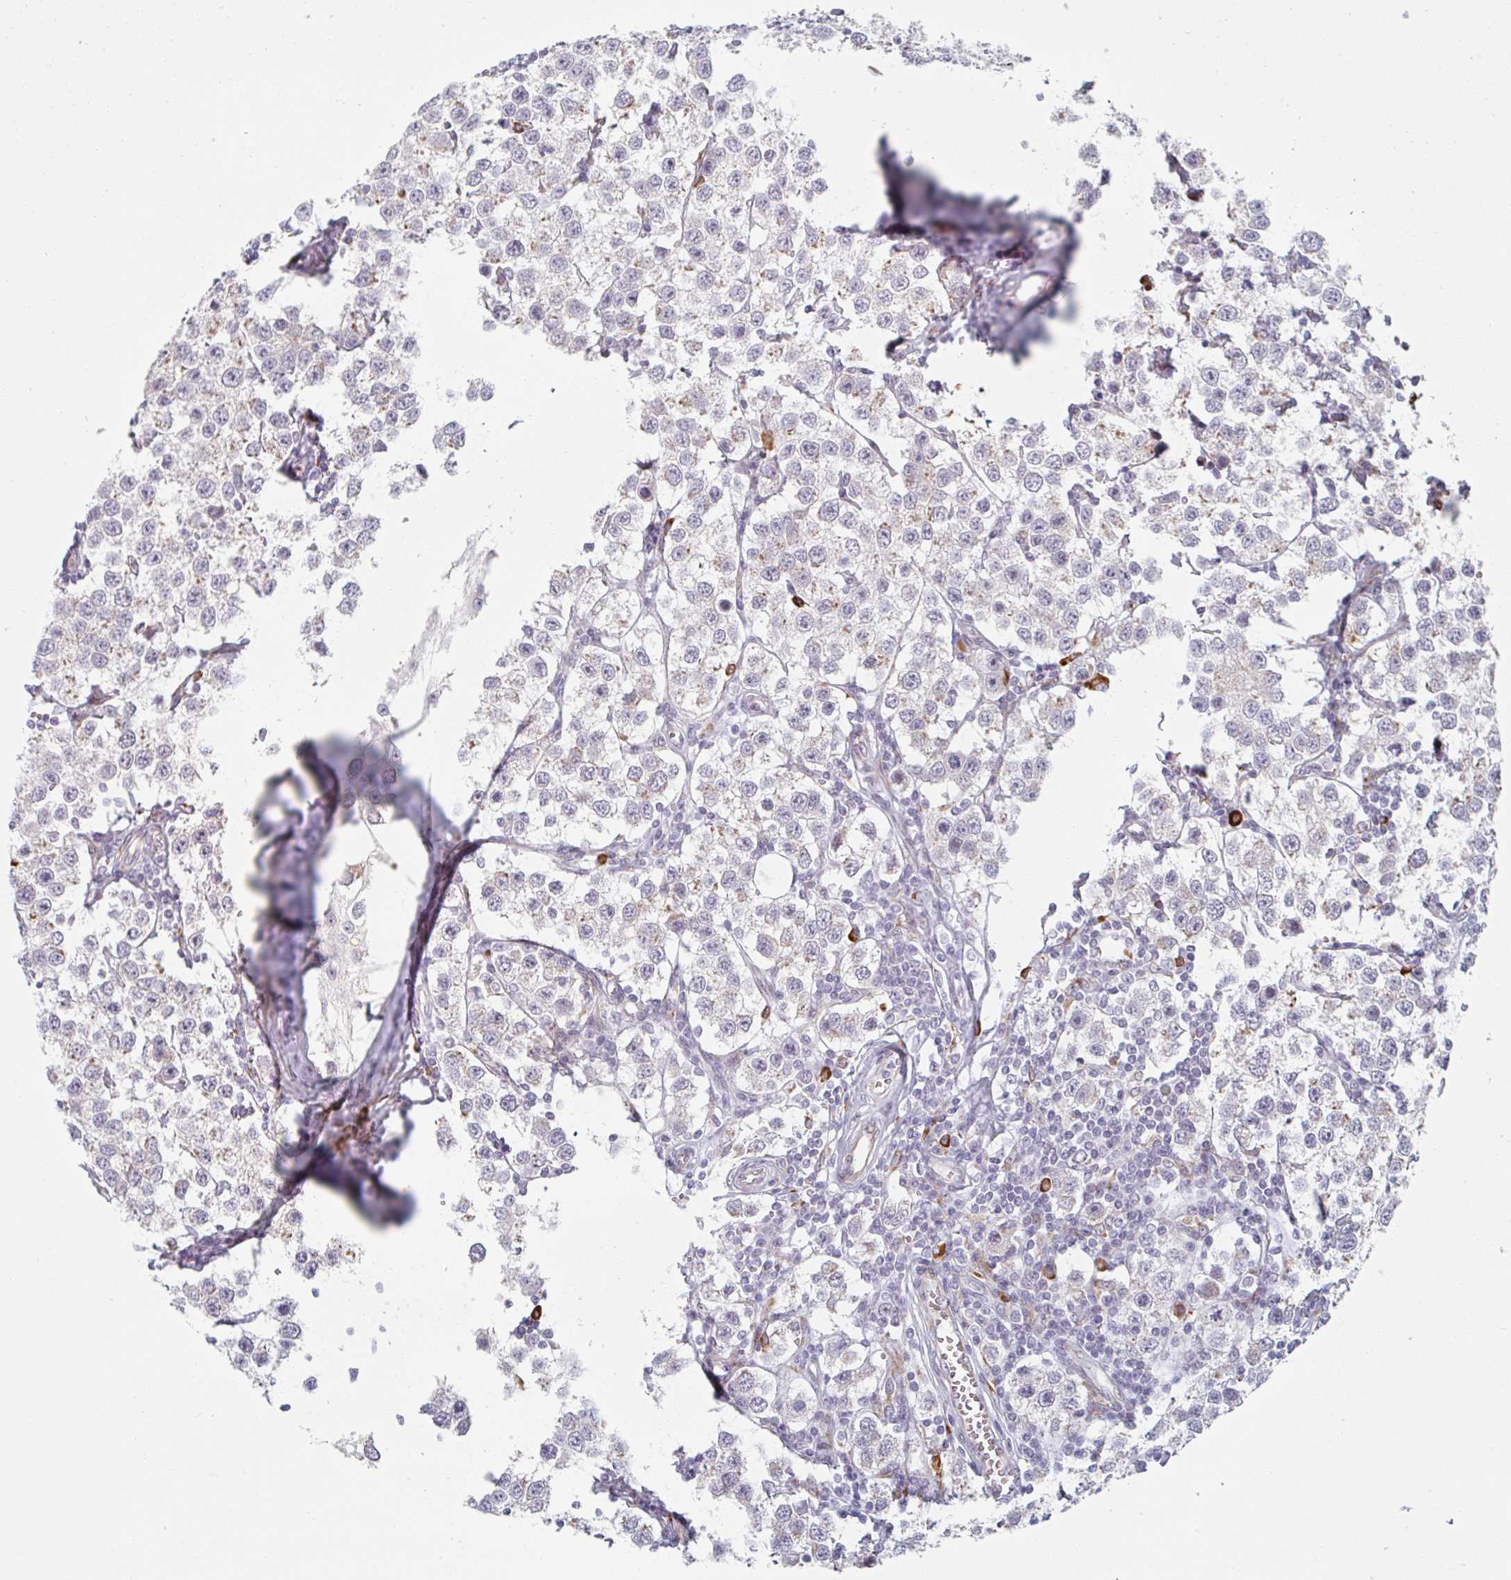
{"staining": {"intensity": "negative", "quantity": "none", "location": "none"}, "tissue": "testis cancer", "cell_type": "Tumor cells", "image_type": "cancer", "snomed": [{"axis": "morphology", "description": "Seminoma, NOS"}, {"axis": "topography", "description": "Testis"}], "caption": "A histopathology image of human testis cancer (seminoma) is negative for staining in tumor cells. The staining was performed using DAB to visualize the protein expression in brown, while the nuclei were stained in blue with hematoxylin (Magnification: 20x).", "gene": "TRAPPC10", "patient": {"sex": "male", "age": 34}}